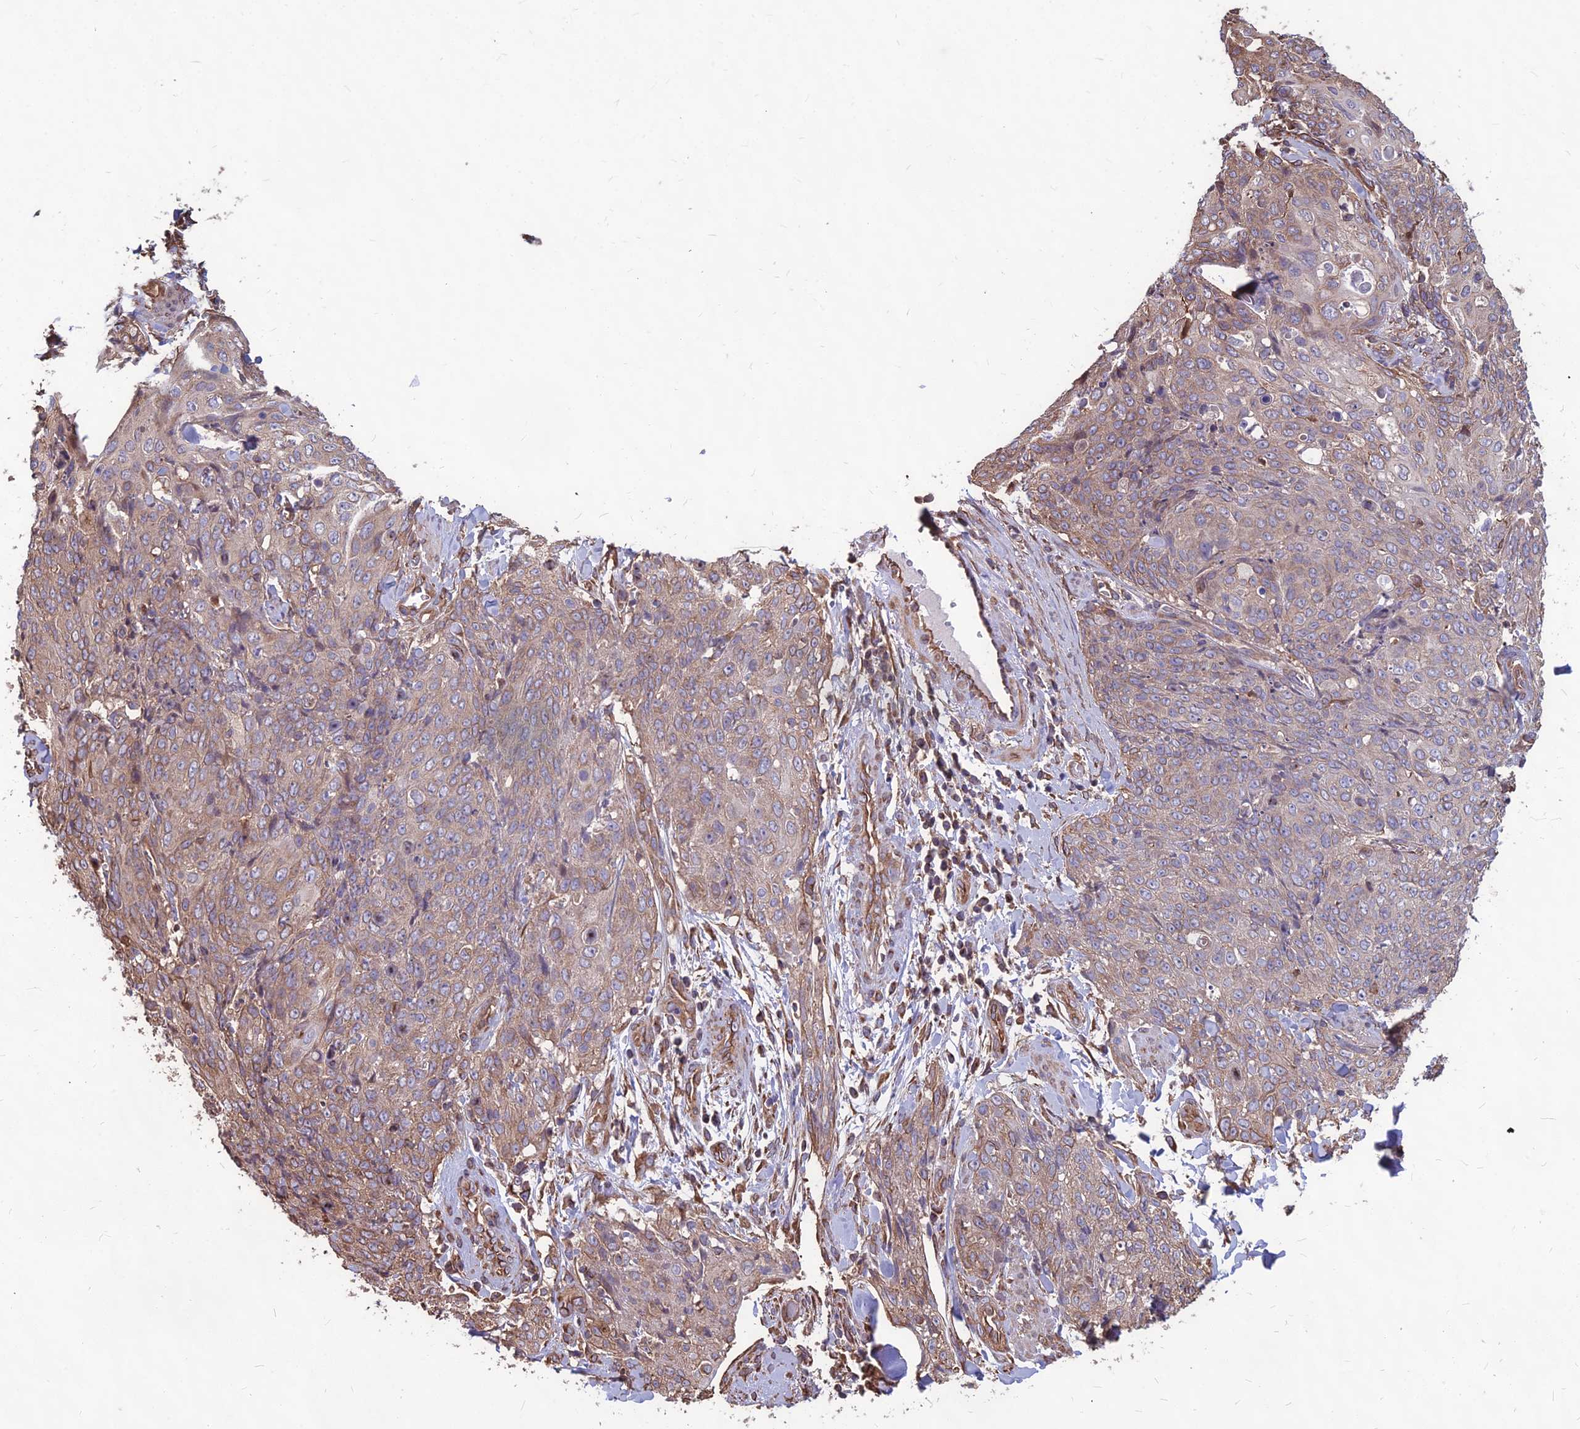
{"staining": {"intensity": "moderate", "quantity": "25%-75%", "location": "cytoplasmic/membranous"}, "tissue": "skin cancer", "cell_type": "Tumor cells", "image_type": "cancer", "snomed": [{"axis": "morphology", "description": "Squamous cell carcinoma, NOS"}, {"axis": "topography", "description": "Skin"}, {"axis": "topography", "description": "Vulva"}], "caption": "Human skin cancer (squamous cell carcinoma) stained with a brown dye displays moderate cytoplasmic/membranous positive positivity in about 25%-75% of tumor cells.", "gene": "LSM6", "patient": {"sex": "female", "age": 85}}